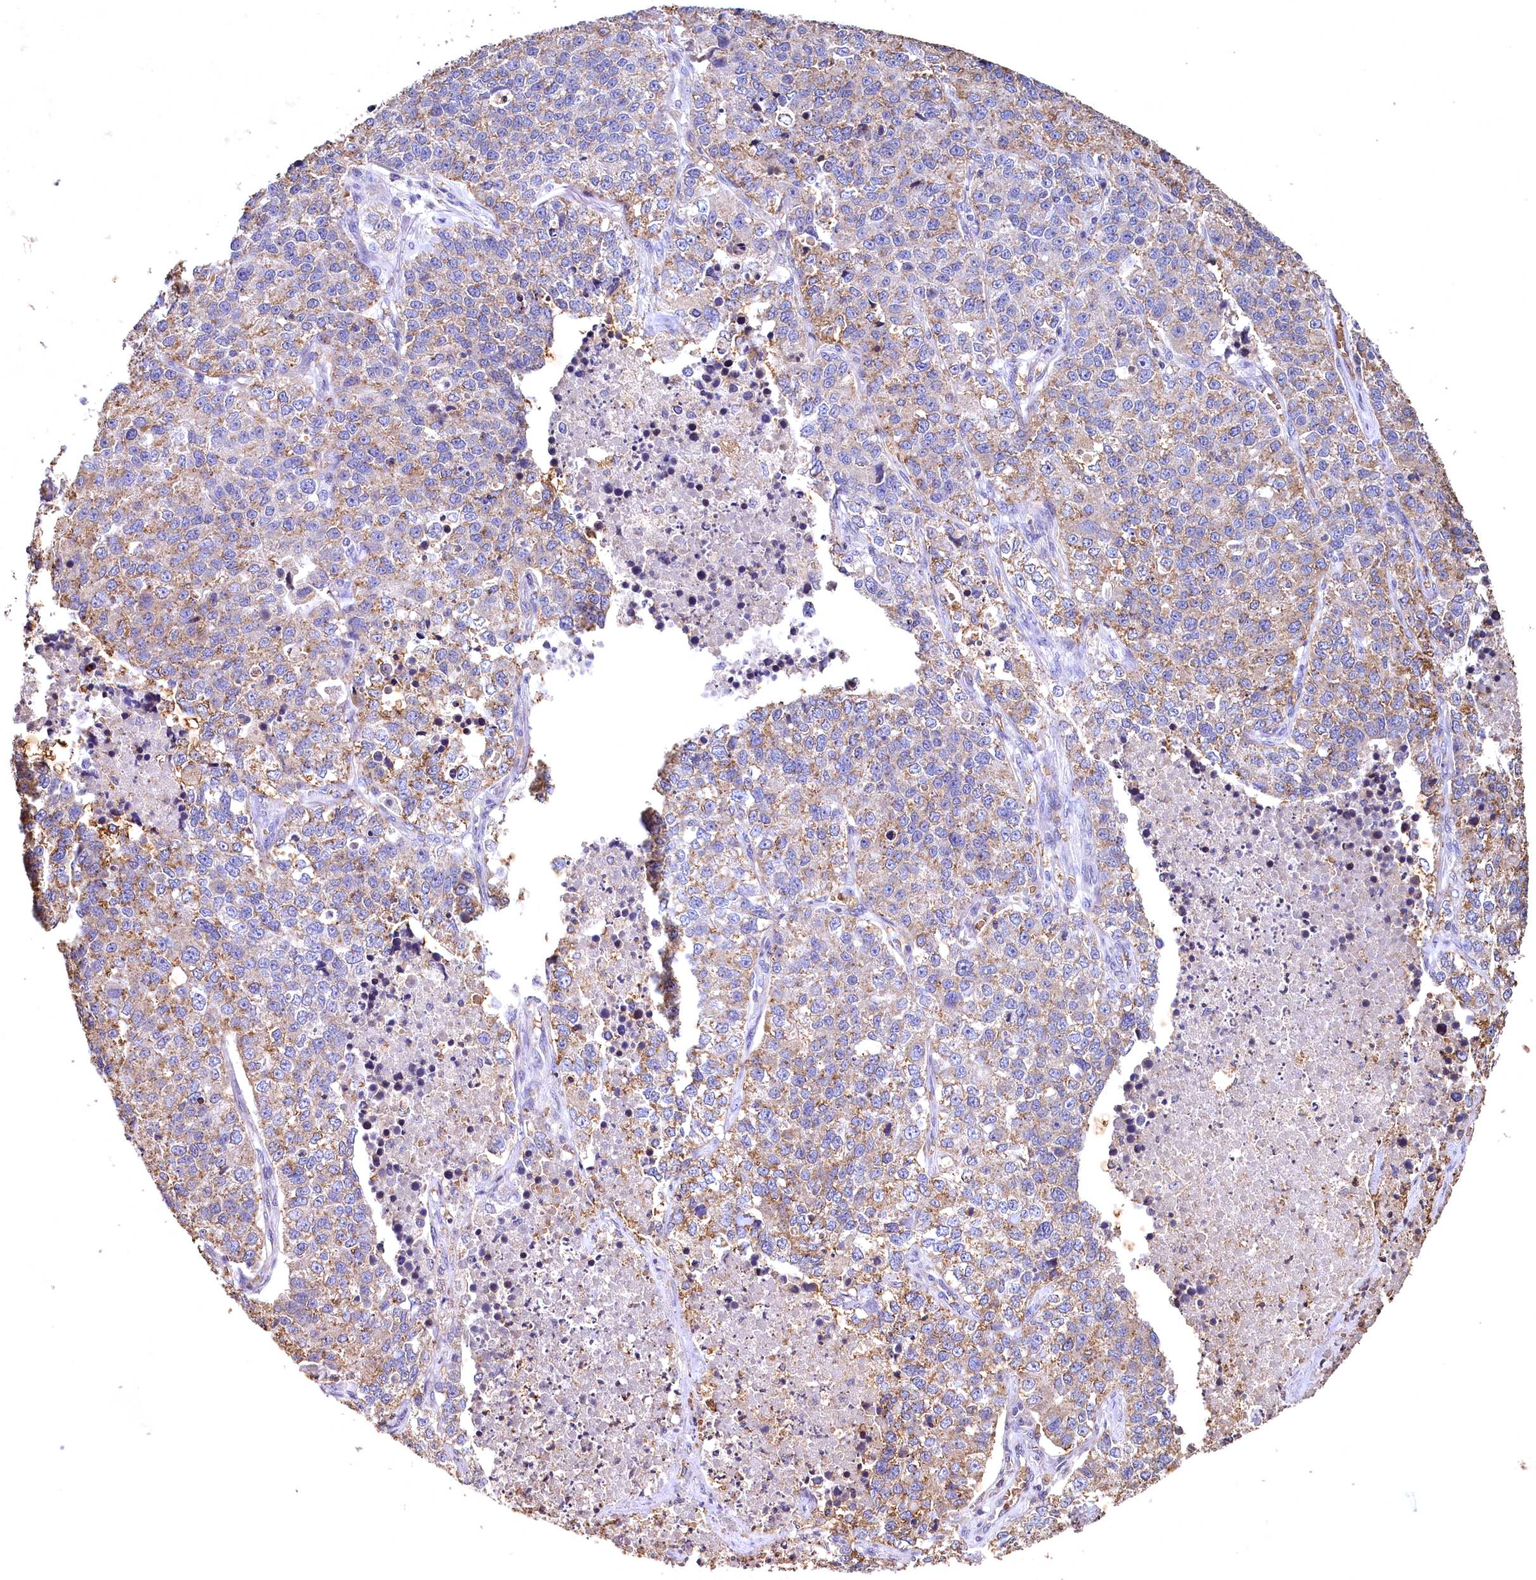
{"staining": {"intensity": "weak", "quantity": "25%-75%", "location": "cytoplasmic/membranous"}, "tissue": "lung cancer", "cell_type": "Tumor cells", "image_type": "cancer", "snomed": [{"axis": "morphology", "description": "Adenocarcinoma, NOS"}, {"axis": "topography", "description": "Lung"}], "caption": "IHC image of human lung cancer stained for a protein (brown), which exhibits low levels of weak cytoplasmic/membranous staining in about 25%-75% of tumor cells.", "gene": "SPTA1", "patient": {"sex": "male", "age": 49}}